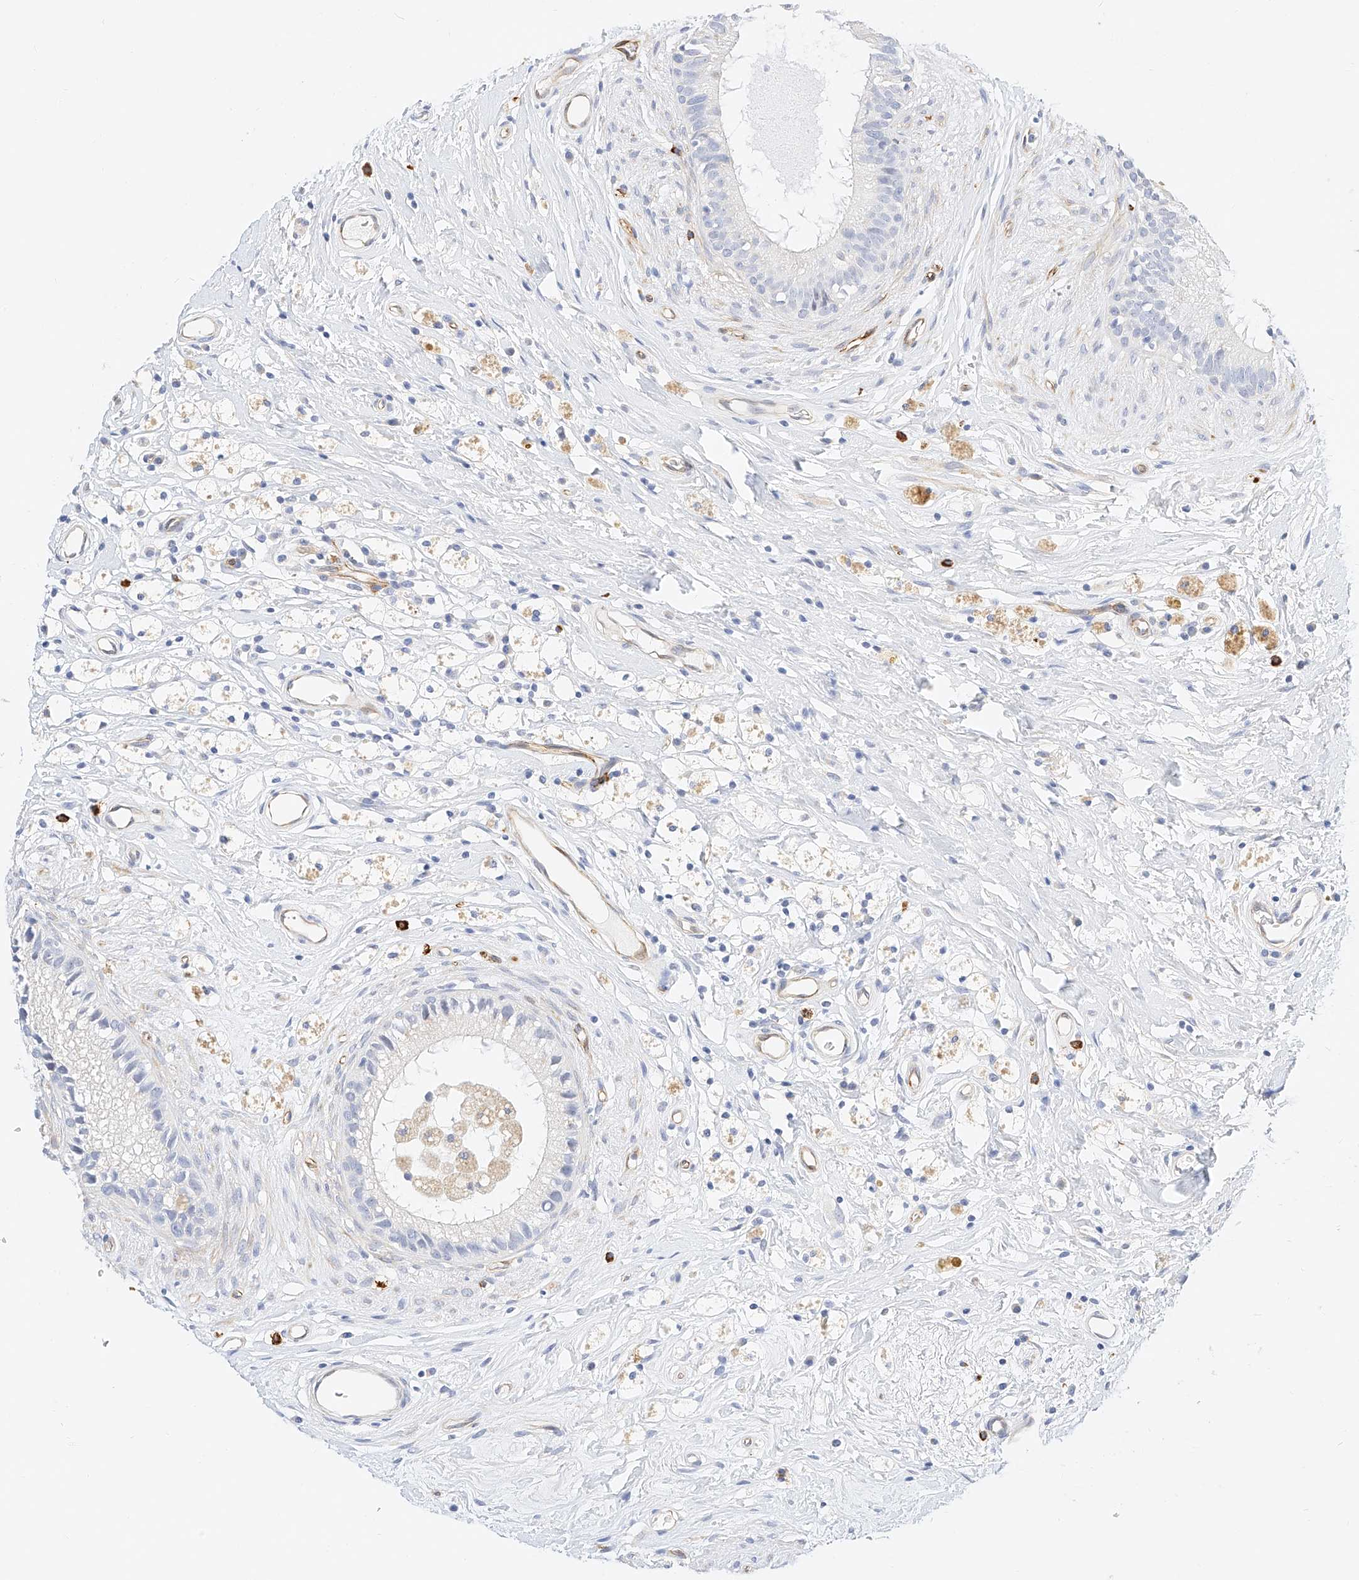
{"staining": {"intensity": "negative", "quantity": "none", "location": "none"}, "tissue": "epididymis", "cell_type": "Glandular cells", "image_type": "normal", "snomed": [{"axis": "morphology", "description": "Normal tissue, NOS"}, {"axis": "topography", "description": "Epididymis"}], "caption": "Immunohistochemistry (IHC) image of unremarkable human epididymis stained for a protein (brown), which displays no staining in glandular cells.", "gene": "CDCP2", "patient": {"sex": "male", "age": 80}}